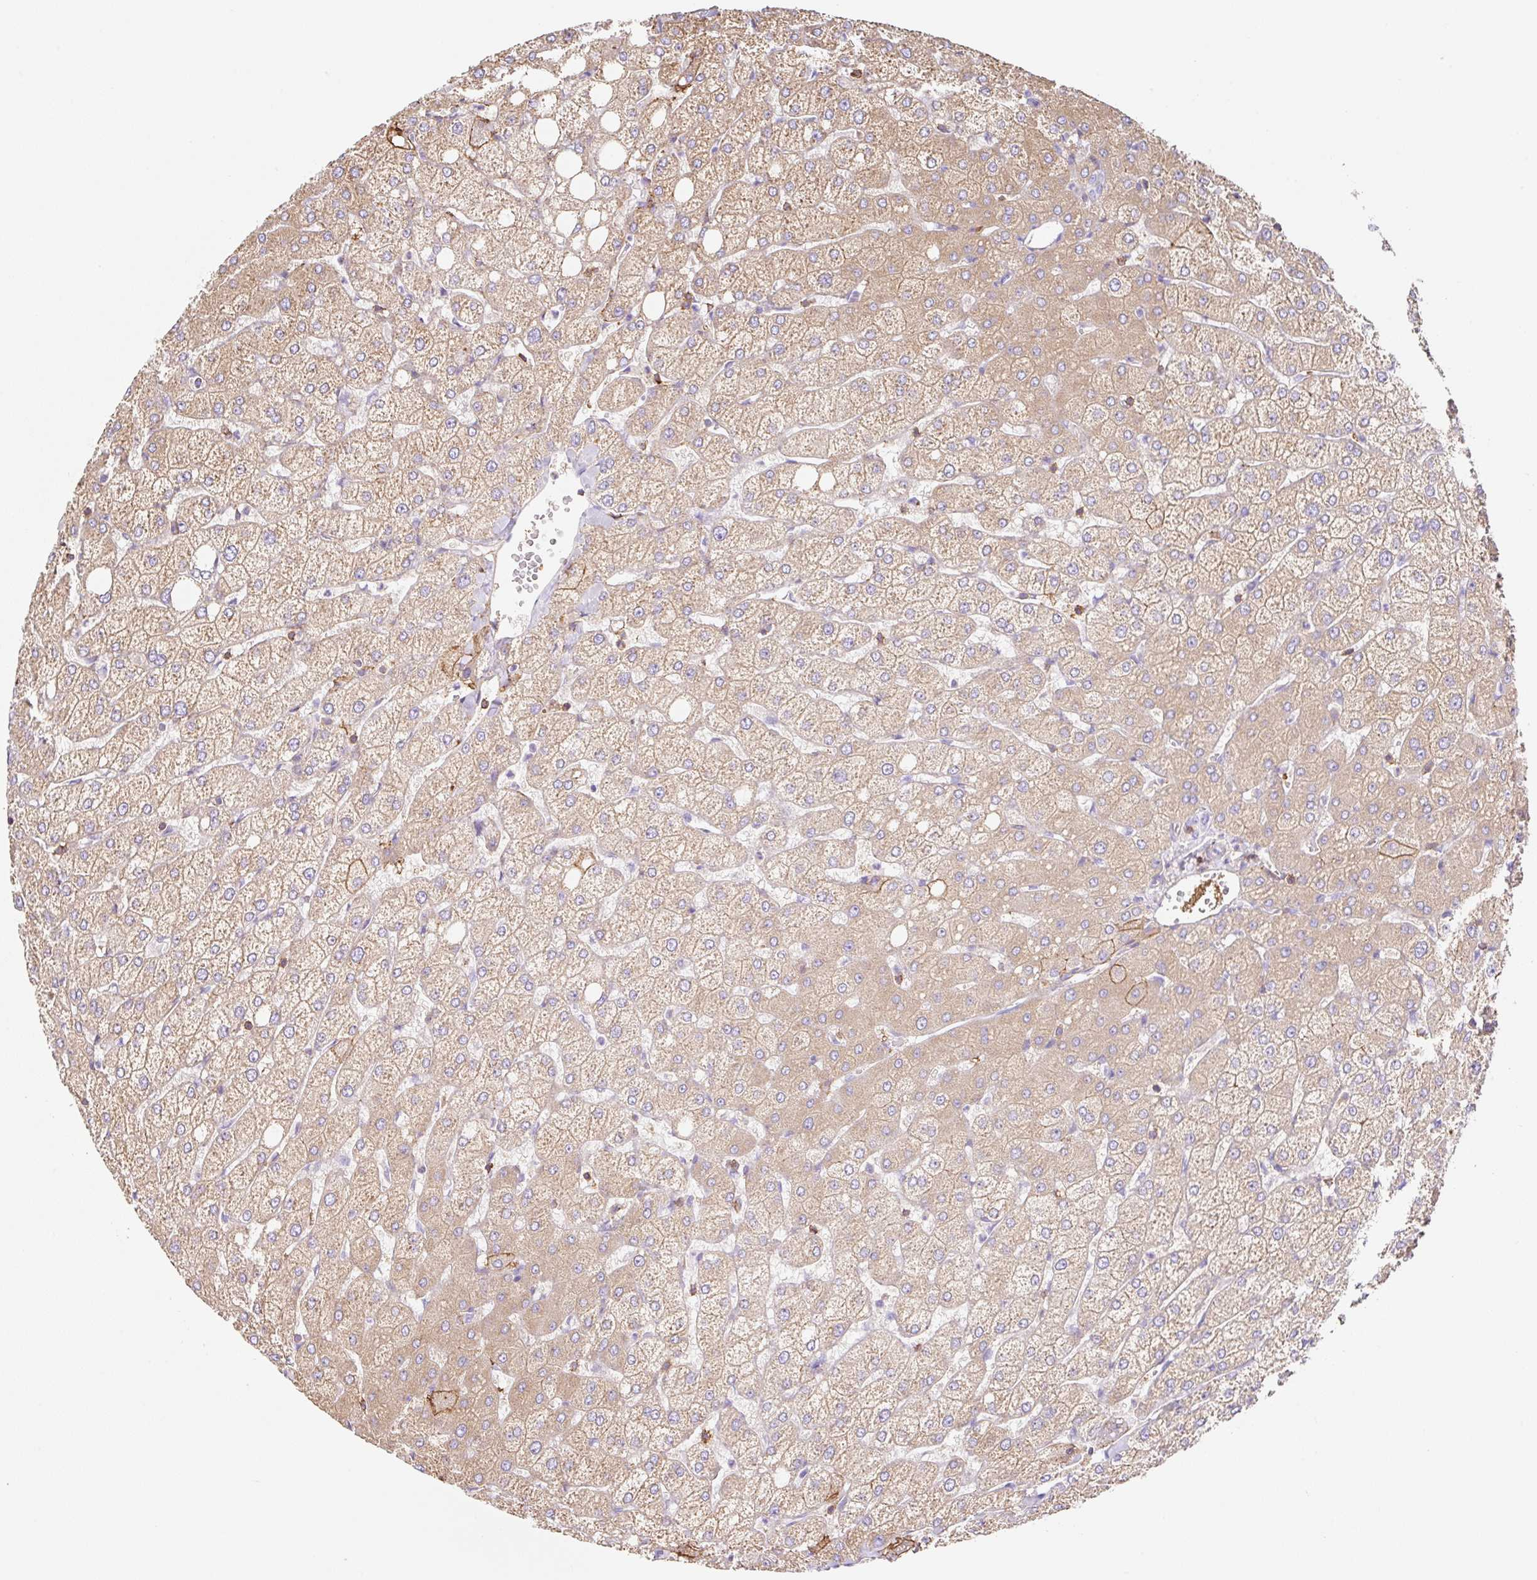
{"staining": {"intensity": "negative", "quantity": "none", "location": "none"}, "tissue": "liver", "cell_type": "Cholangiocytes", "image_type": "normal", "snomed": [{"axis": "morphology", "description": "Normal tissue, NOS"}, {"axis": "topography", "description": "Liver"}], "caption": "Protein analysis of unremarkable liver shows no significant staining in cholangiocytes.", "gene": "MTTP", "patient": {"sex": "female", "age": 54}}